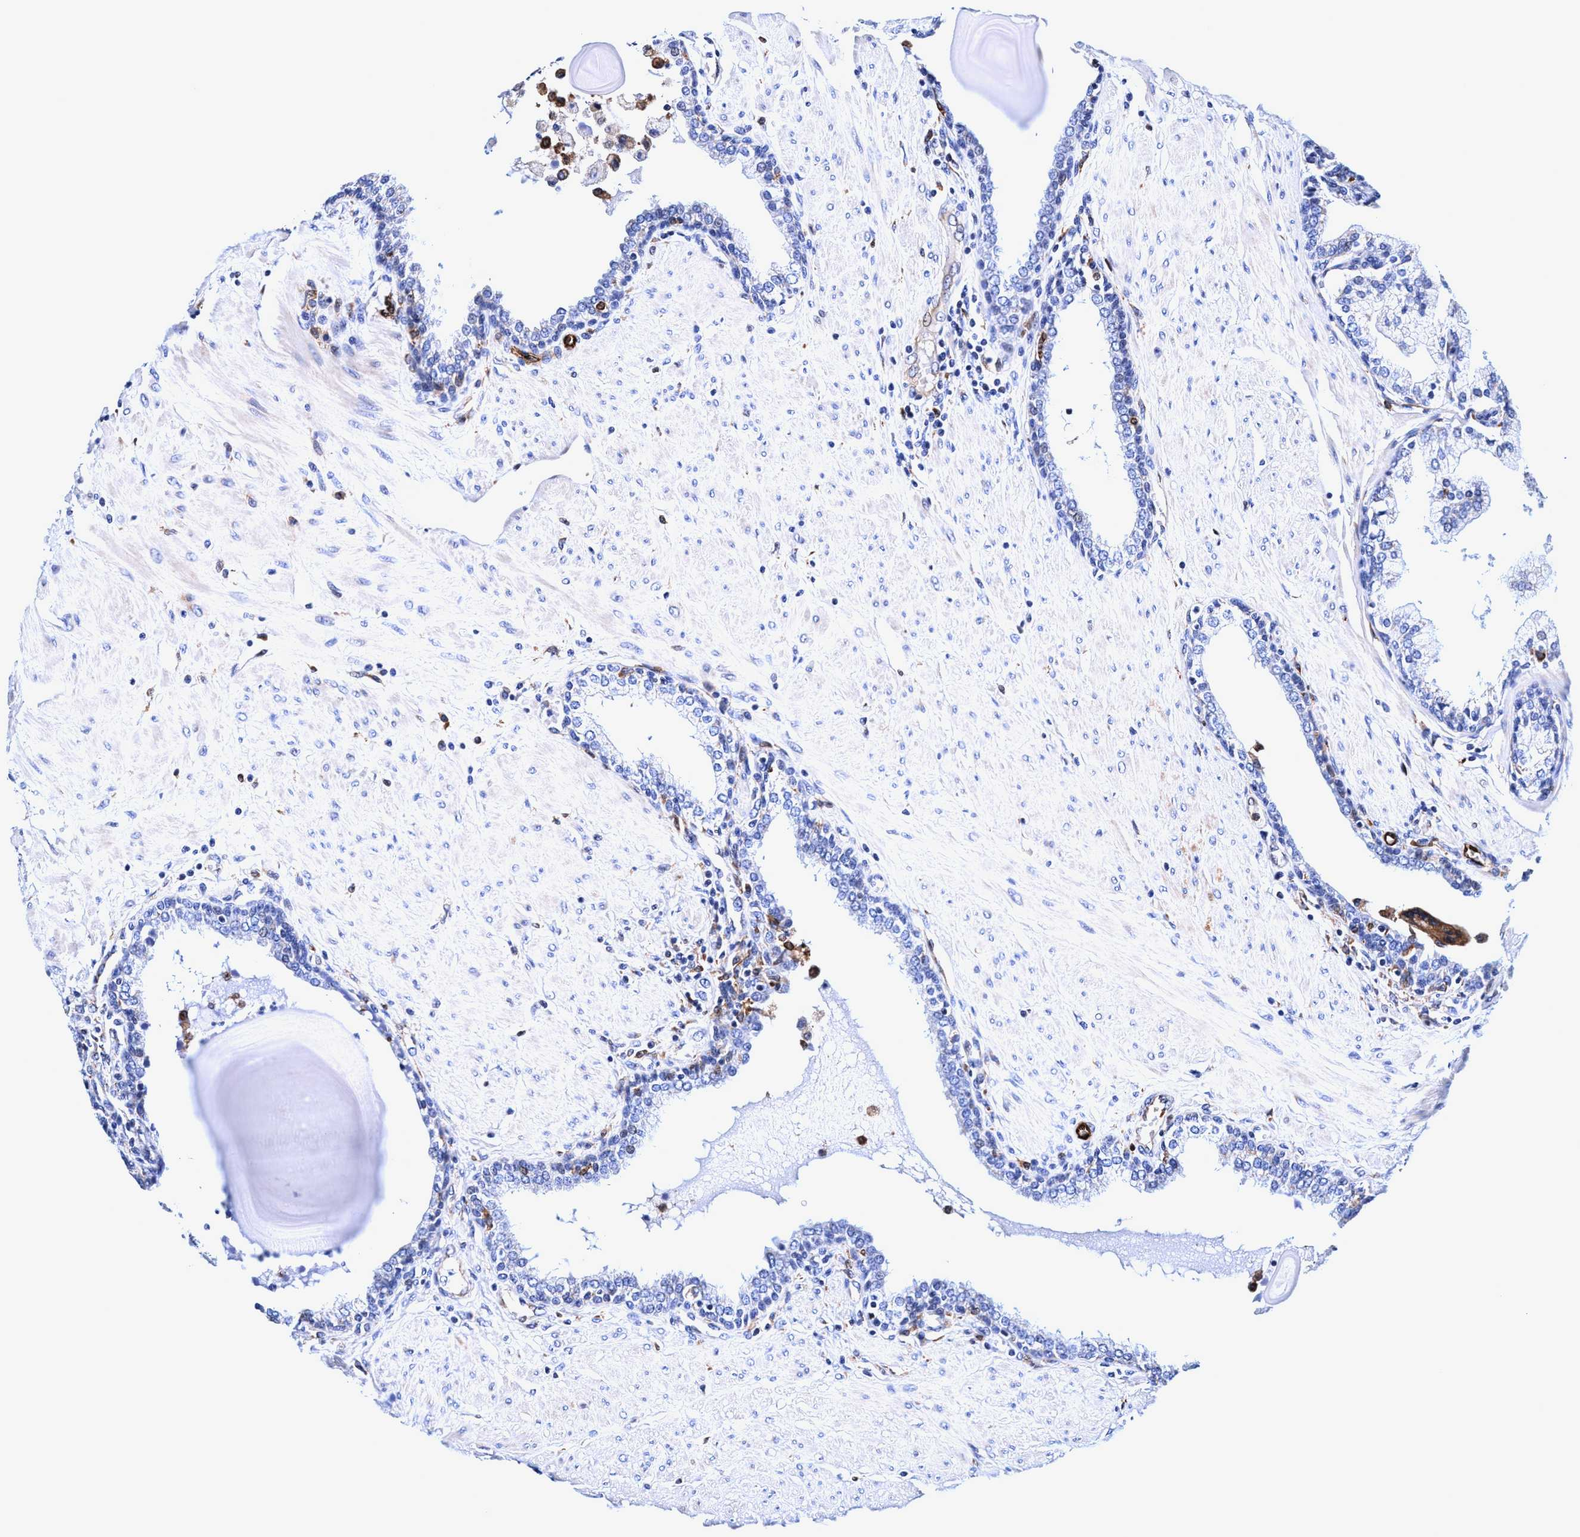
{"staining": {"intensity": "negative", "quantity": "none", "location": "none"}, "tissue": "prostate", "cell_type": "Glandular cells", "image_type": "normal", "snomed": [{"axis": "morphology", "description": "Normal tissue, NOS"}, {"axis": "topography", "description": "Prostate"}], "caption": "The IHC image has no significant expression in glandular cells of prostate.", "gene": "UBALD2", "patient": {"sex": "male", "age": 51}}